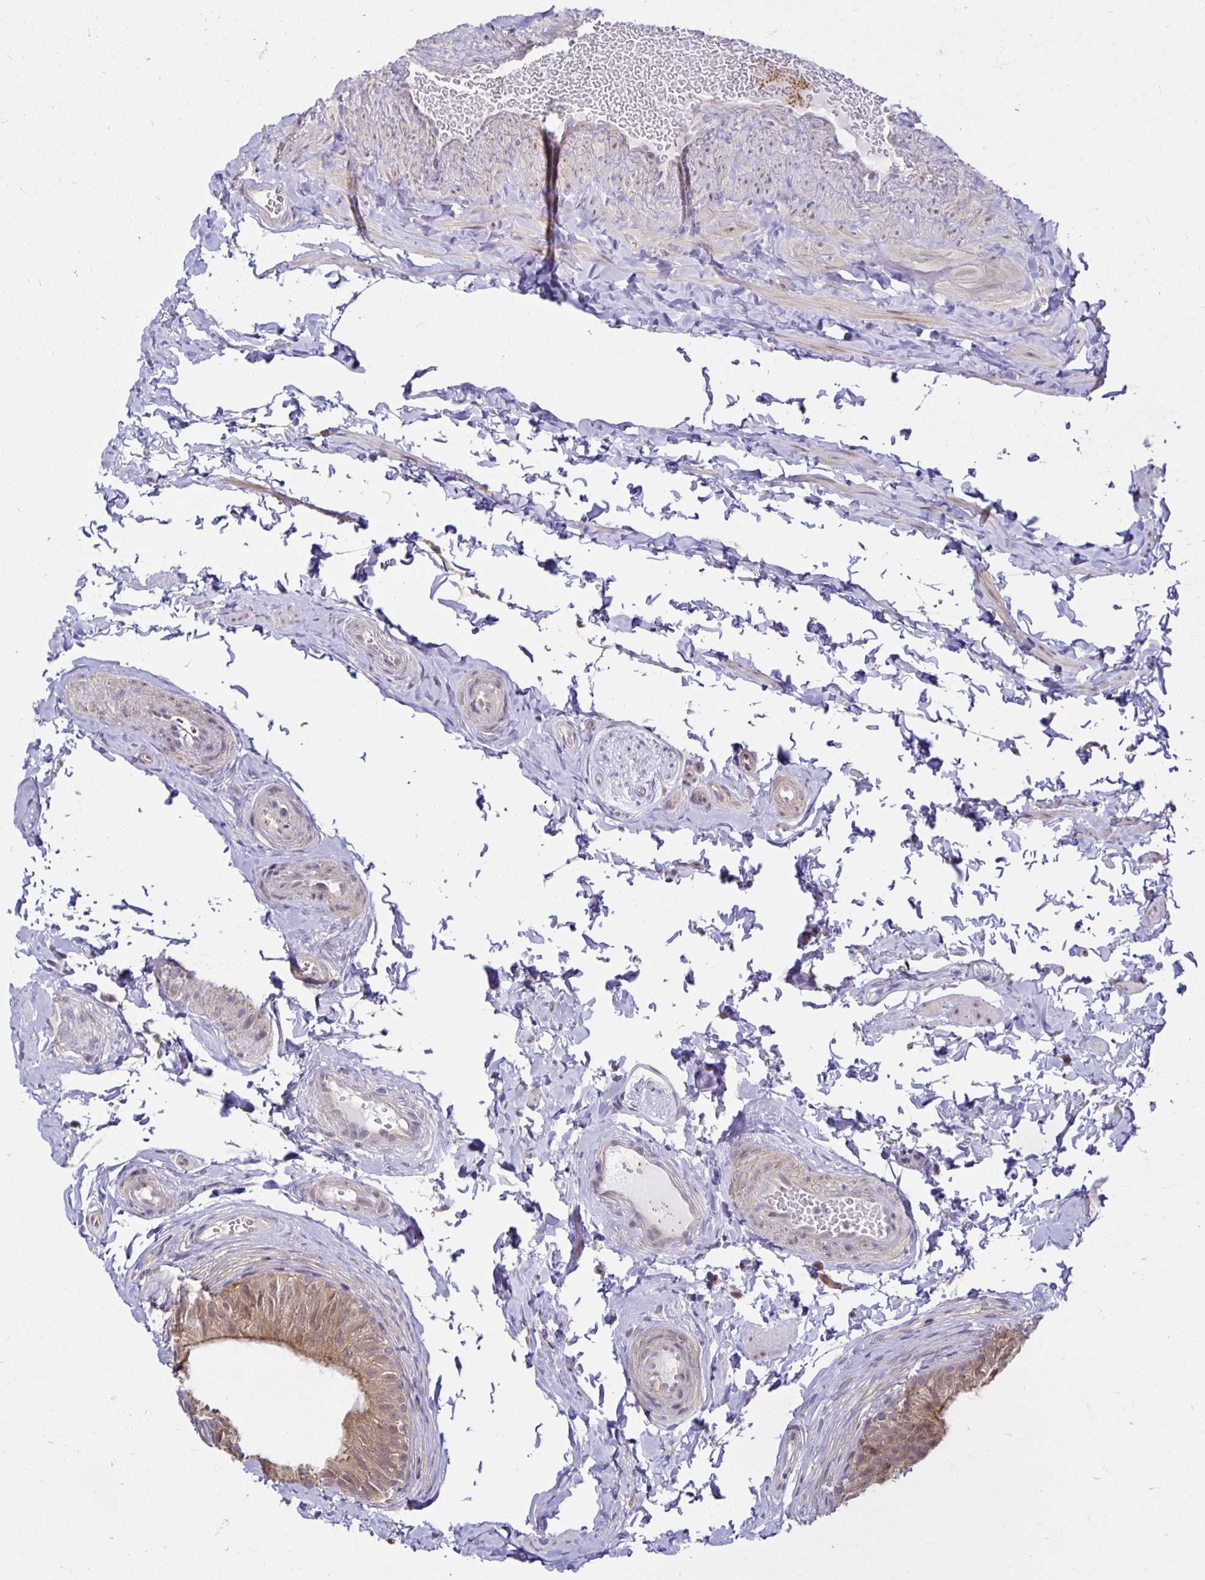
{"staining": {"intensity": "moderate", "quantity": "<25%", "location": "cytoplasmic/membranous"}, "tissue": "epididymis", "cell_type": "Glandular cells", "image_type": "normal", "snomed": [{"axis": "morphology", "description": "Normal tissue, NOS"}, {"axis": "topography", "description": "Epididymis, spermatic cord, NOS"}, {"axis": "topography", "description": "Epididymis"}, {"axis": "topography", "description": "Peripheral nerve tissue"}], "caption": "Immunohistochemical staining of normal epididymis exhibits <25% levels of moderate cytoplasmic/membranous protein expression in about <25% of glandular cells. (Brightfield microscopy of DAB IHC at high magnification).", "gene": "MIEN1", "patient": {"sex": "male", "age": 29}}